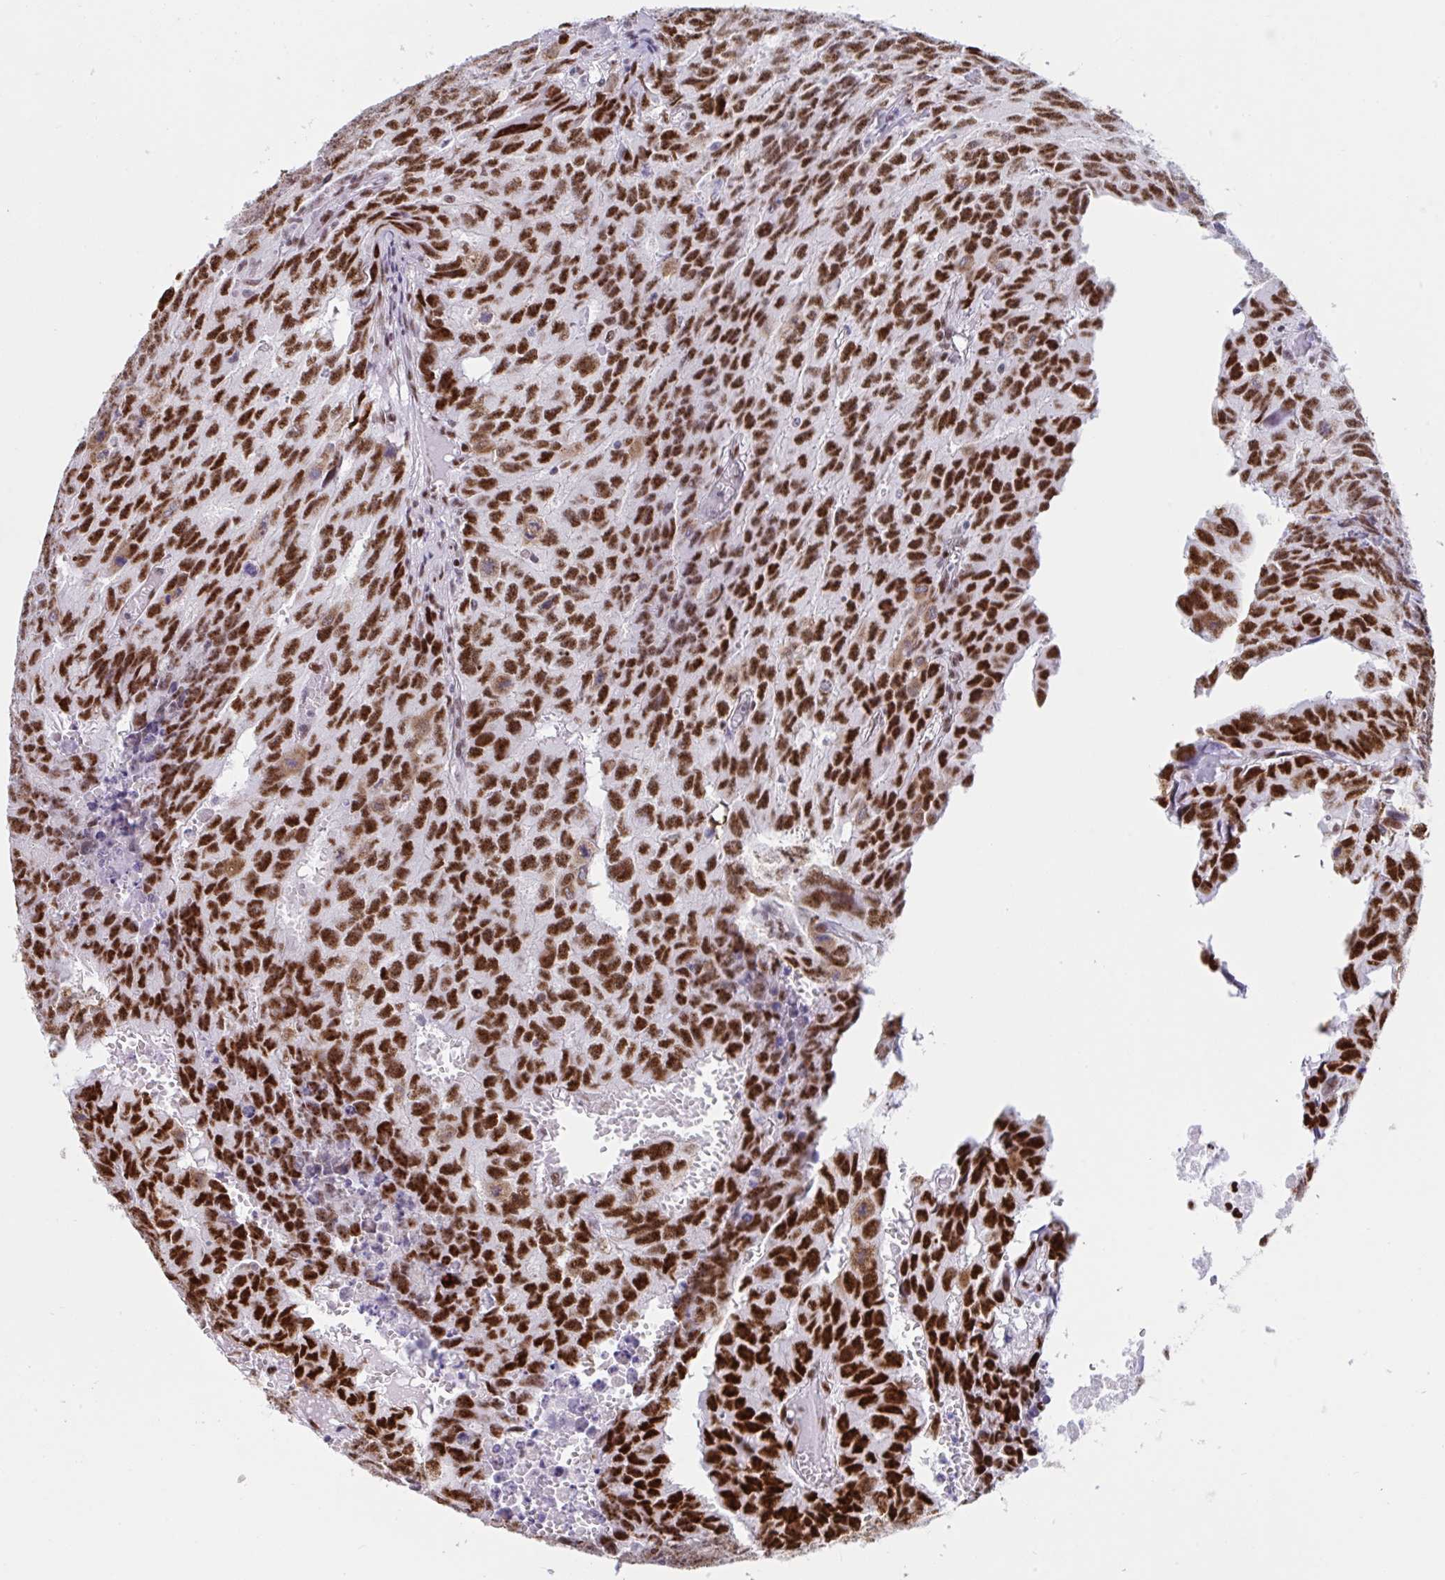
{"staining": {"intensity": "strong", "quantity": ">75%", "location": "nuclear"}, "tissue": "testis cancer", "cell_type": "Tumor cells", "image_type": "cancer", "snomed": [{"axis": "morphology", "description": "Carcinoma, Embryonal, NOS"}, {"axis": "morphology", "description": "Teratoma, malignant, NOS"}, {"axis": "topography", "description": "Testis"}], "caption": "A histopathology image of human testis cancer (embryonal carcinoma) stained for a protein exhibits strong nuclear brown staining in tumor cells.", "gene": "IKZF2", "patient": {"sex": "male", "age": 24}}